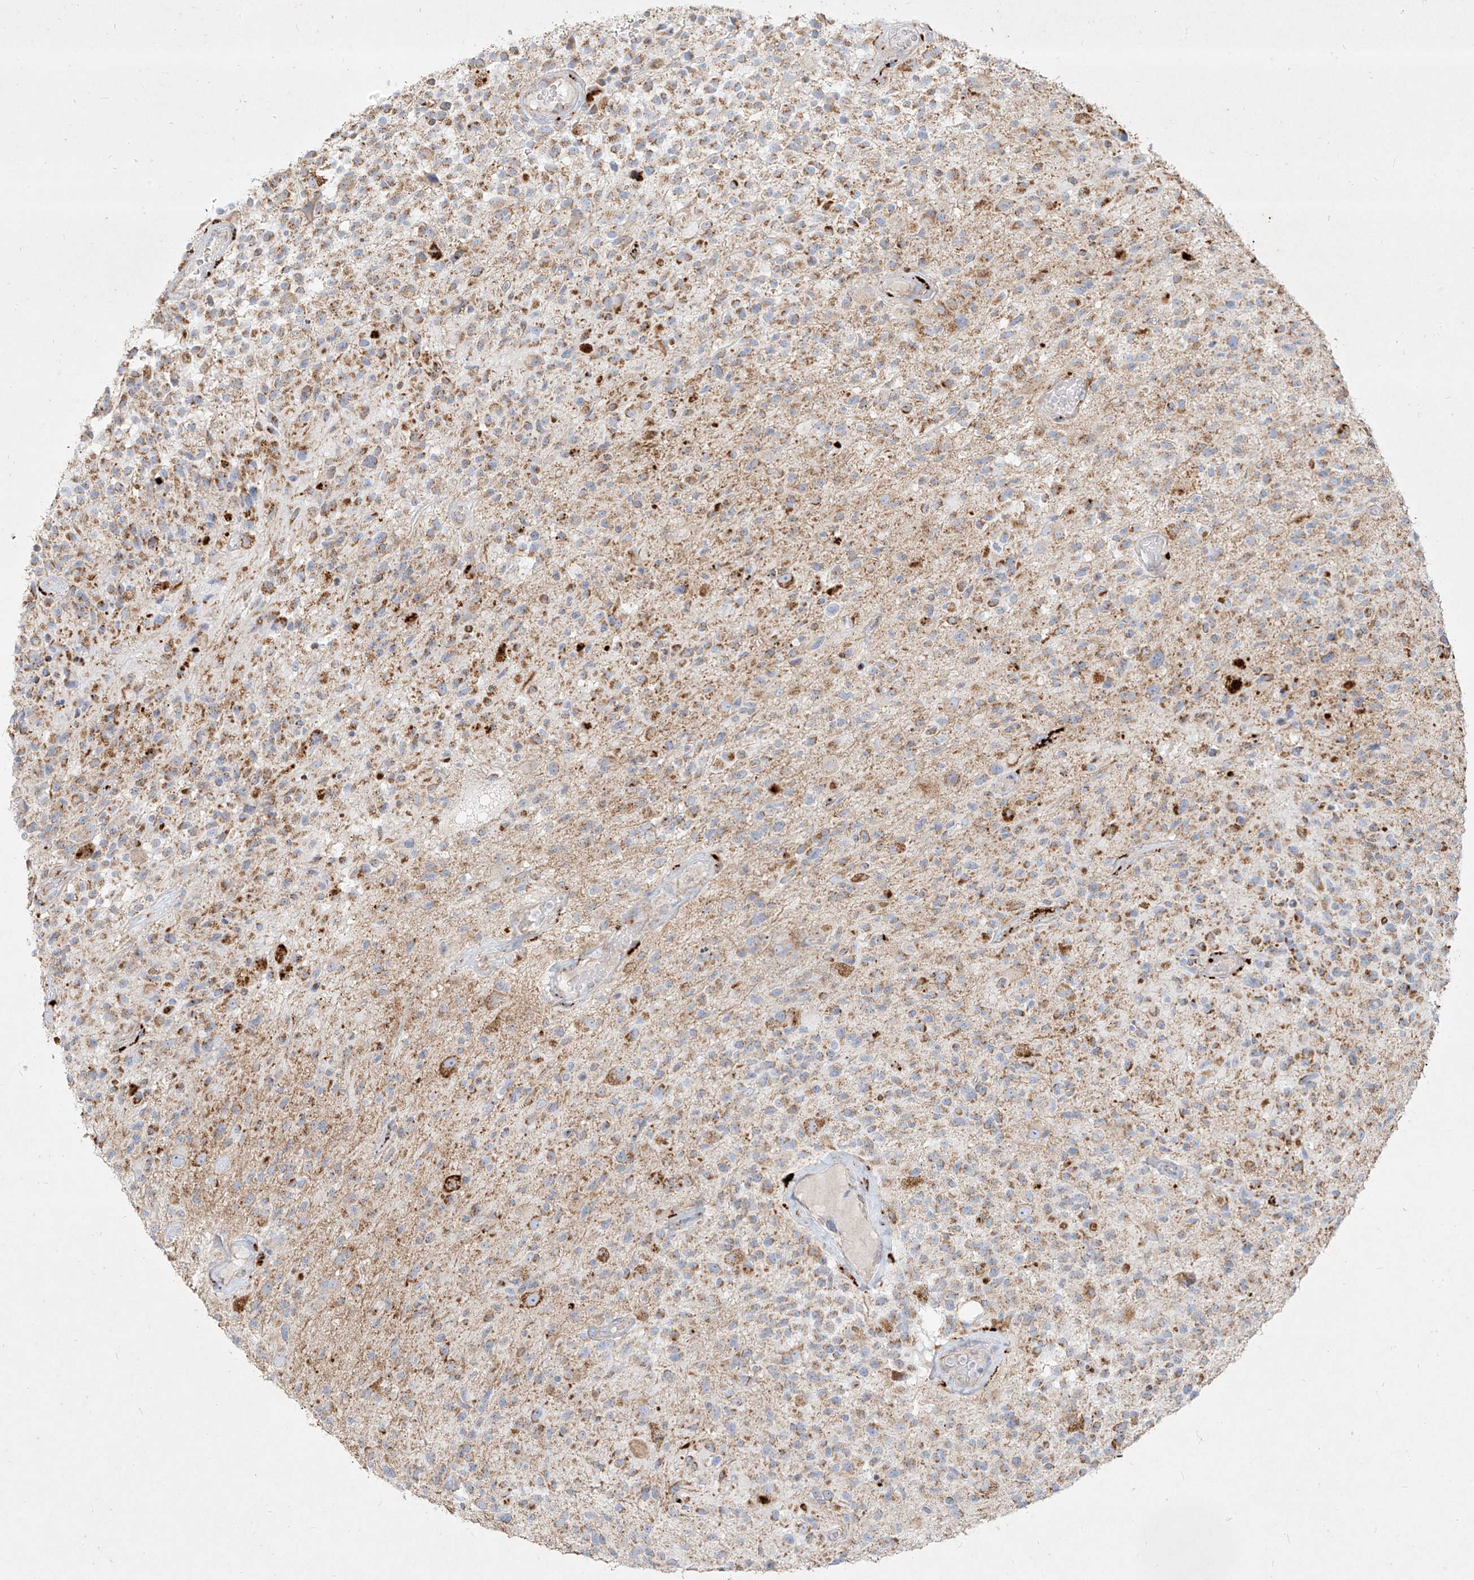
{"staining": {"intensity": "moderate", "quantity": "25%-75%", "location": "cytoplasmic/membranous"}, "tissue": "glioma", "cell_type": "Tumor cells", "image_type": "cancer", "snomed": [{"axis": "morphology", "description": "Glioma, malignant, High grade"}, {"axis": "morphology", "description": "Glioblastoma, NOS"}, {"axis": "topography", "description": "Brain"}], "caption": "A histopathology image showing moderate cytoplasmic/membranous positivity in approximately 25%-75% of tumor cells in glioma, as visualized by brown immunohistochemical staining.", "gene": "MTX2", "patient": {"sex": "male", "age": 60}}